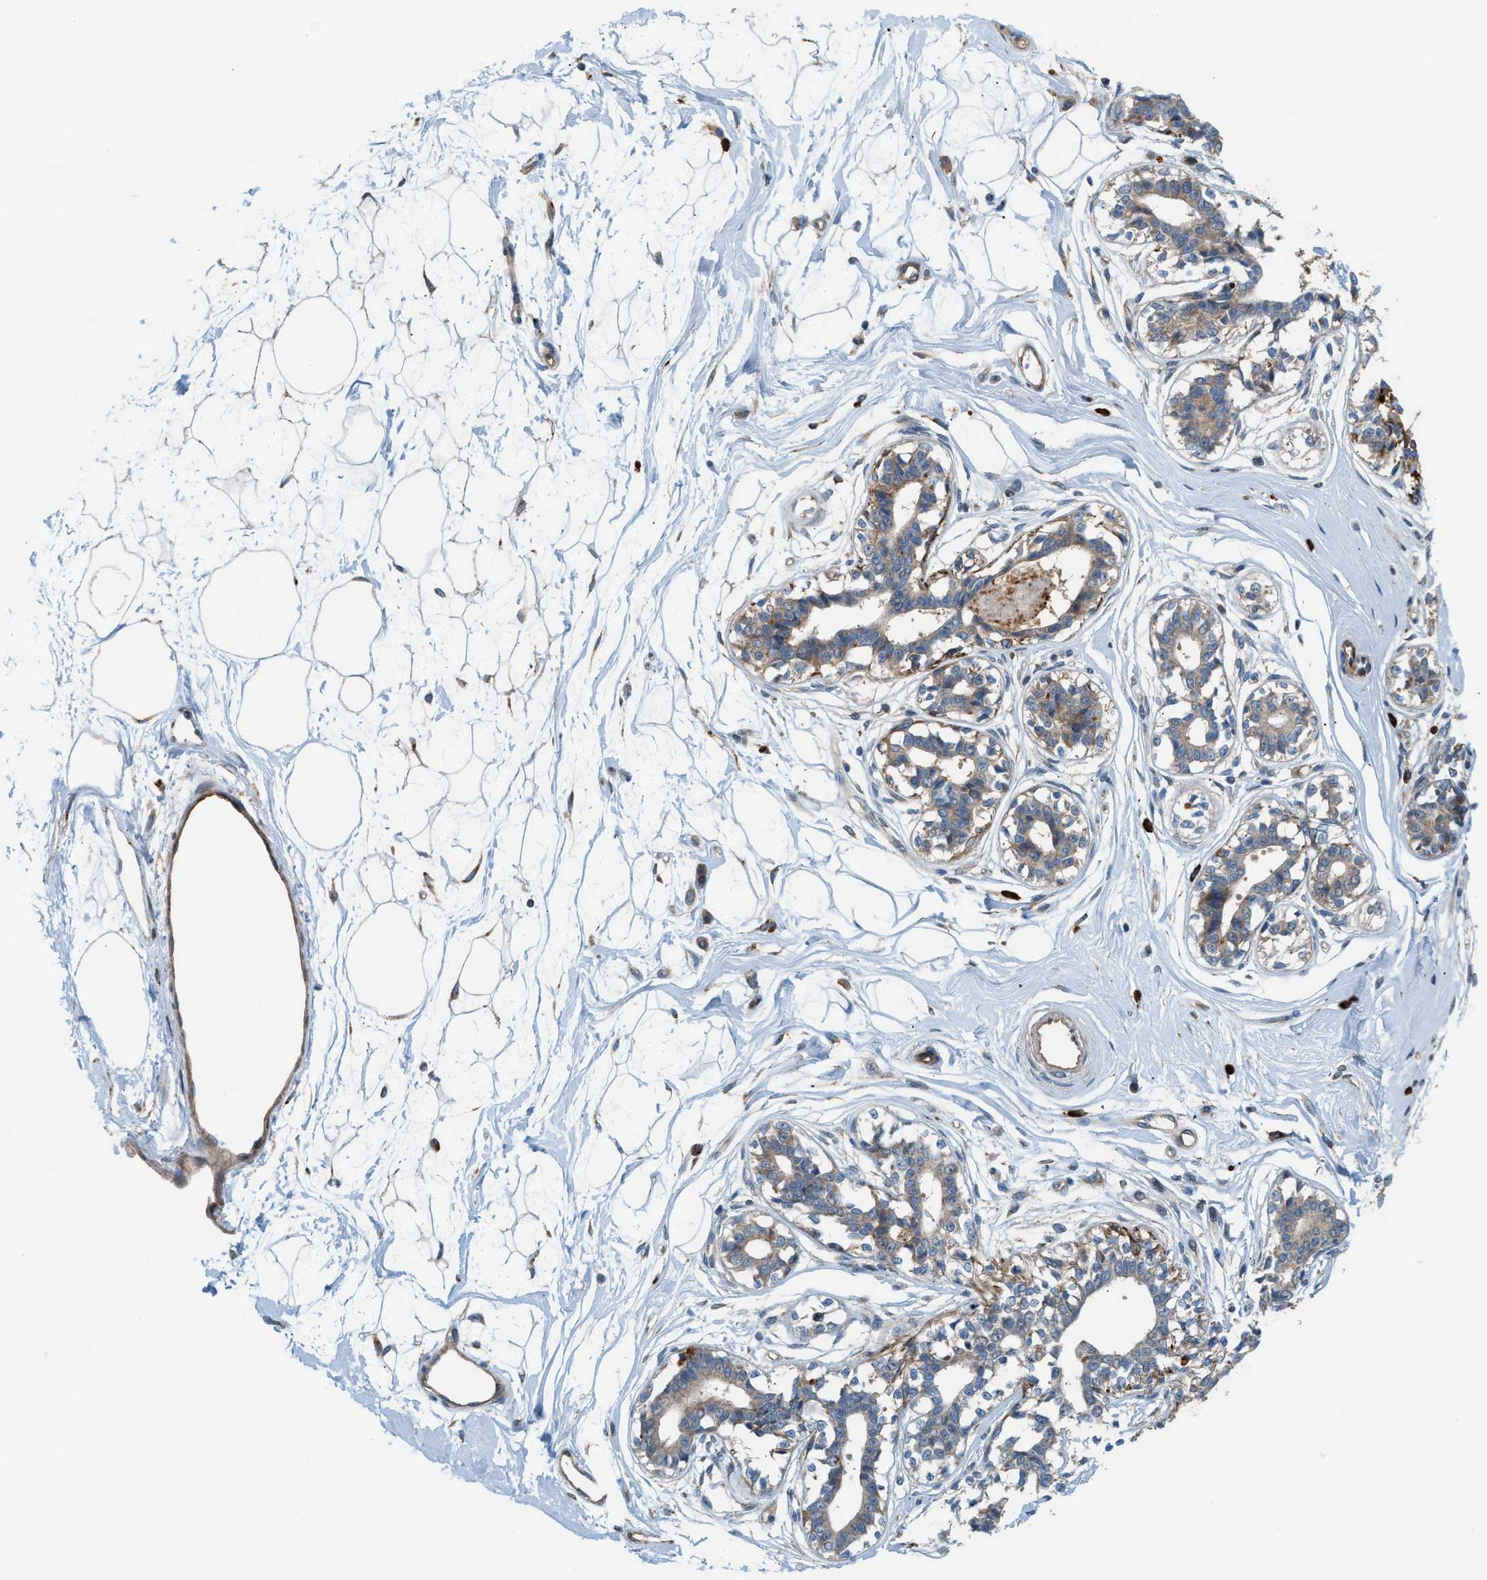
{"staining": {"intensity": "moderate", "quantity": "<25%", "location": "cytoplasmic/membranous"}, "tissue": "breast", "cell_type": "Adipocytes", "image_type": "normal", "snomed": [{"axis": "morphology", "description": "Normal tissue, NOS"}, {"axis": "topography", "description": "Breast"}], "caption": "The histopathology image shows immunohistochemical staining of unremarkable breast. There is moderate cytoplasmic/membranous staining is seen in approximately <25% of adipocytes.", "gene": "PDCL", "patient": {"sex": "female", "age": 45}}